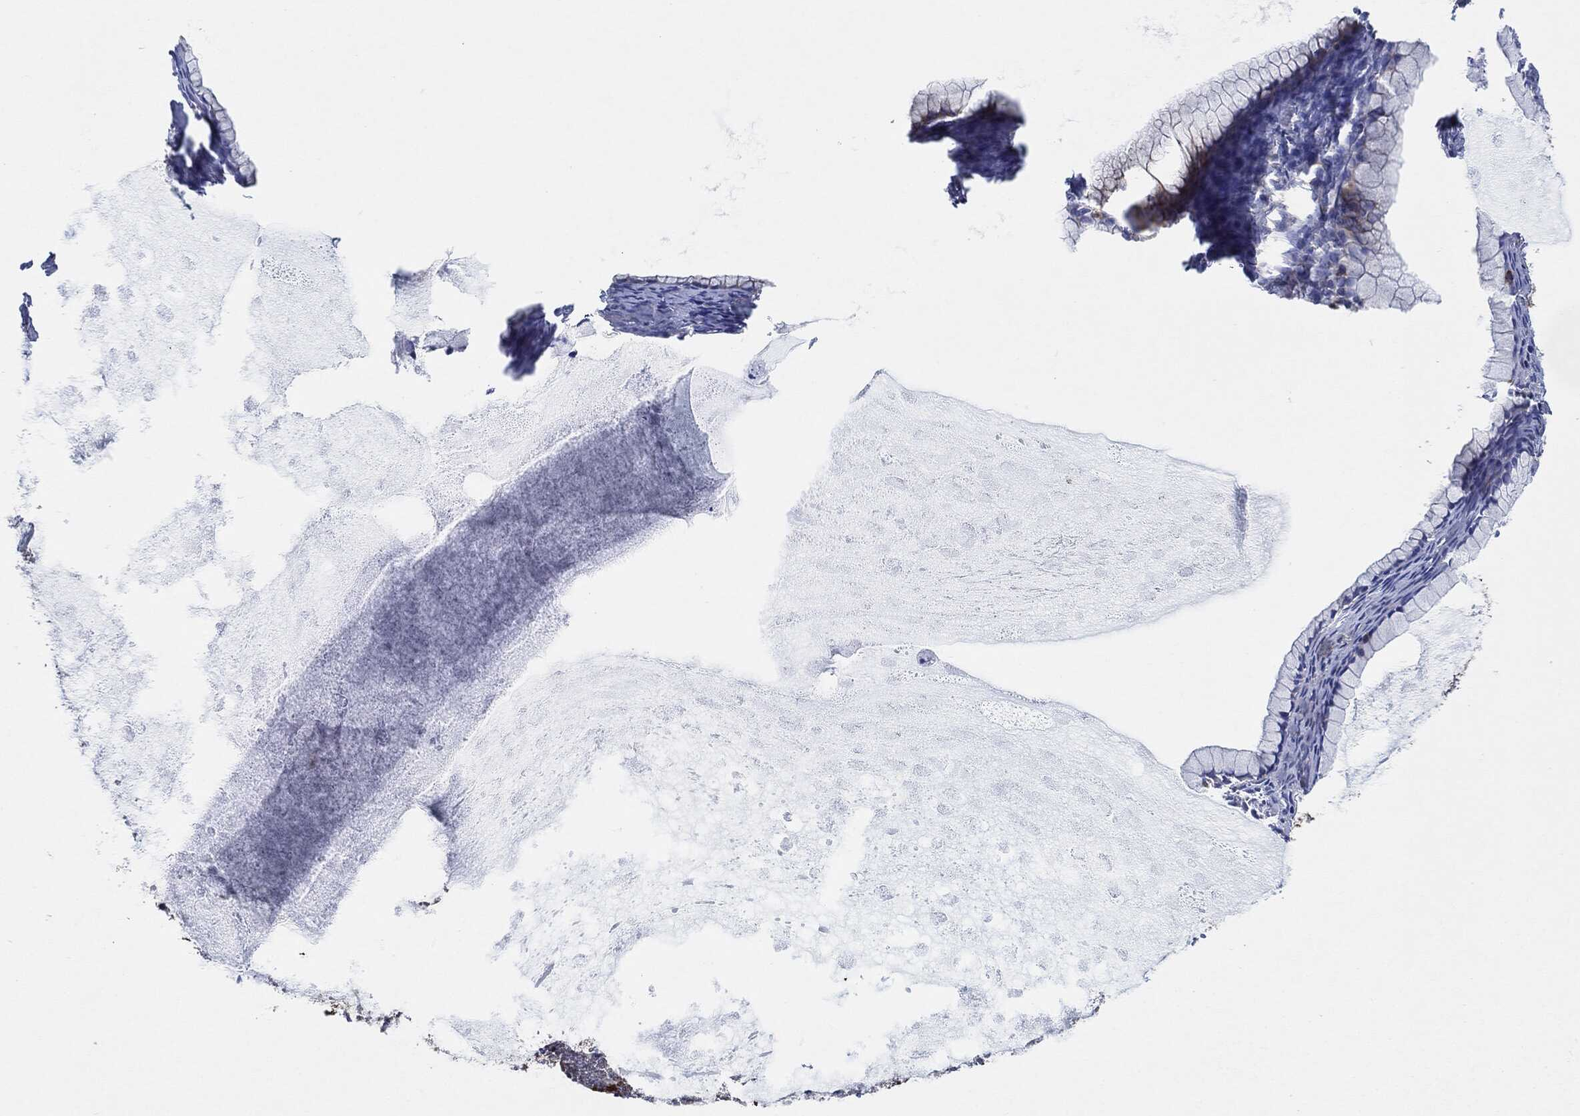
{"staining": {"intensity": "negative", "quantity": "none", "location": "none"}, "tissue": "ovarian cancer", "cell_type": "Tumor cells", "image_type": "cancer", "snomed": [{"axis": "morphology", "description": "Cystadenocarcinoma, mucinous, NOS"}, {"axis": "topography", "description": "Ovary"}], "caption": "High power microscopy photomicrograph of an immunohistochemistry micrograph of ovarian cancer, revealing no significant positivity in tumor cells.", "gene": "EIF2S2", "patient": {"sex": "female", "age": 41}}